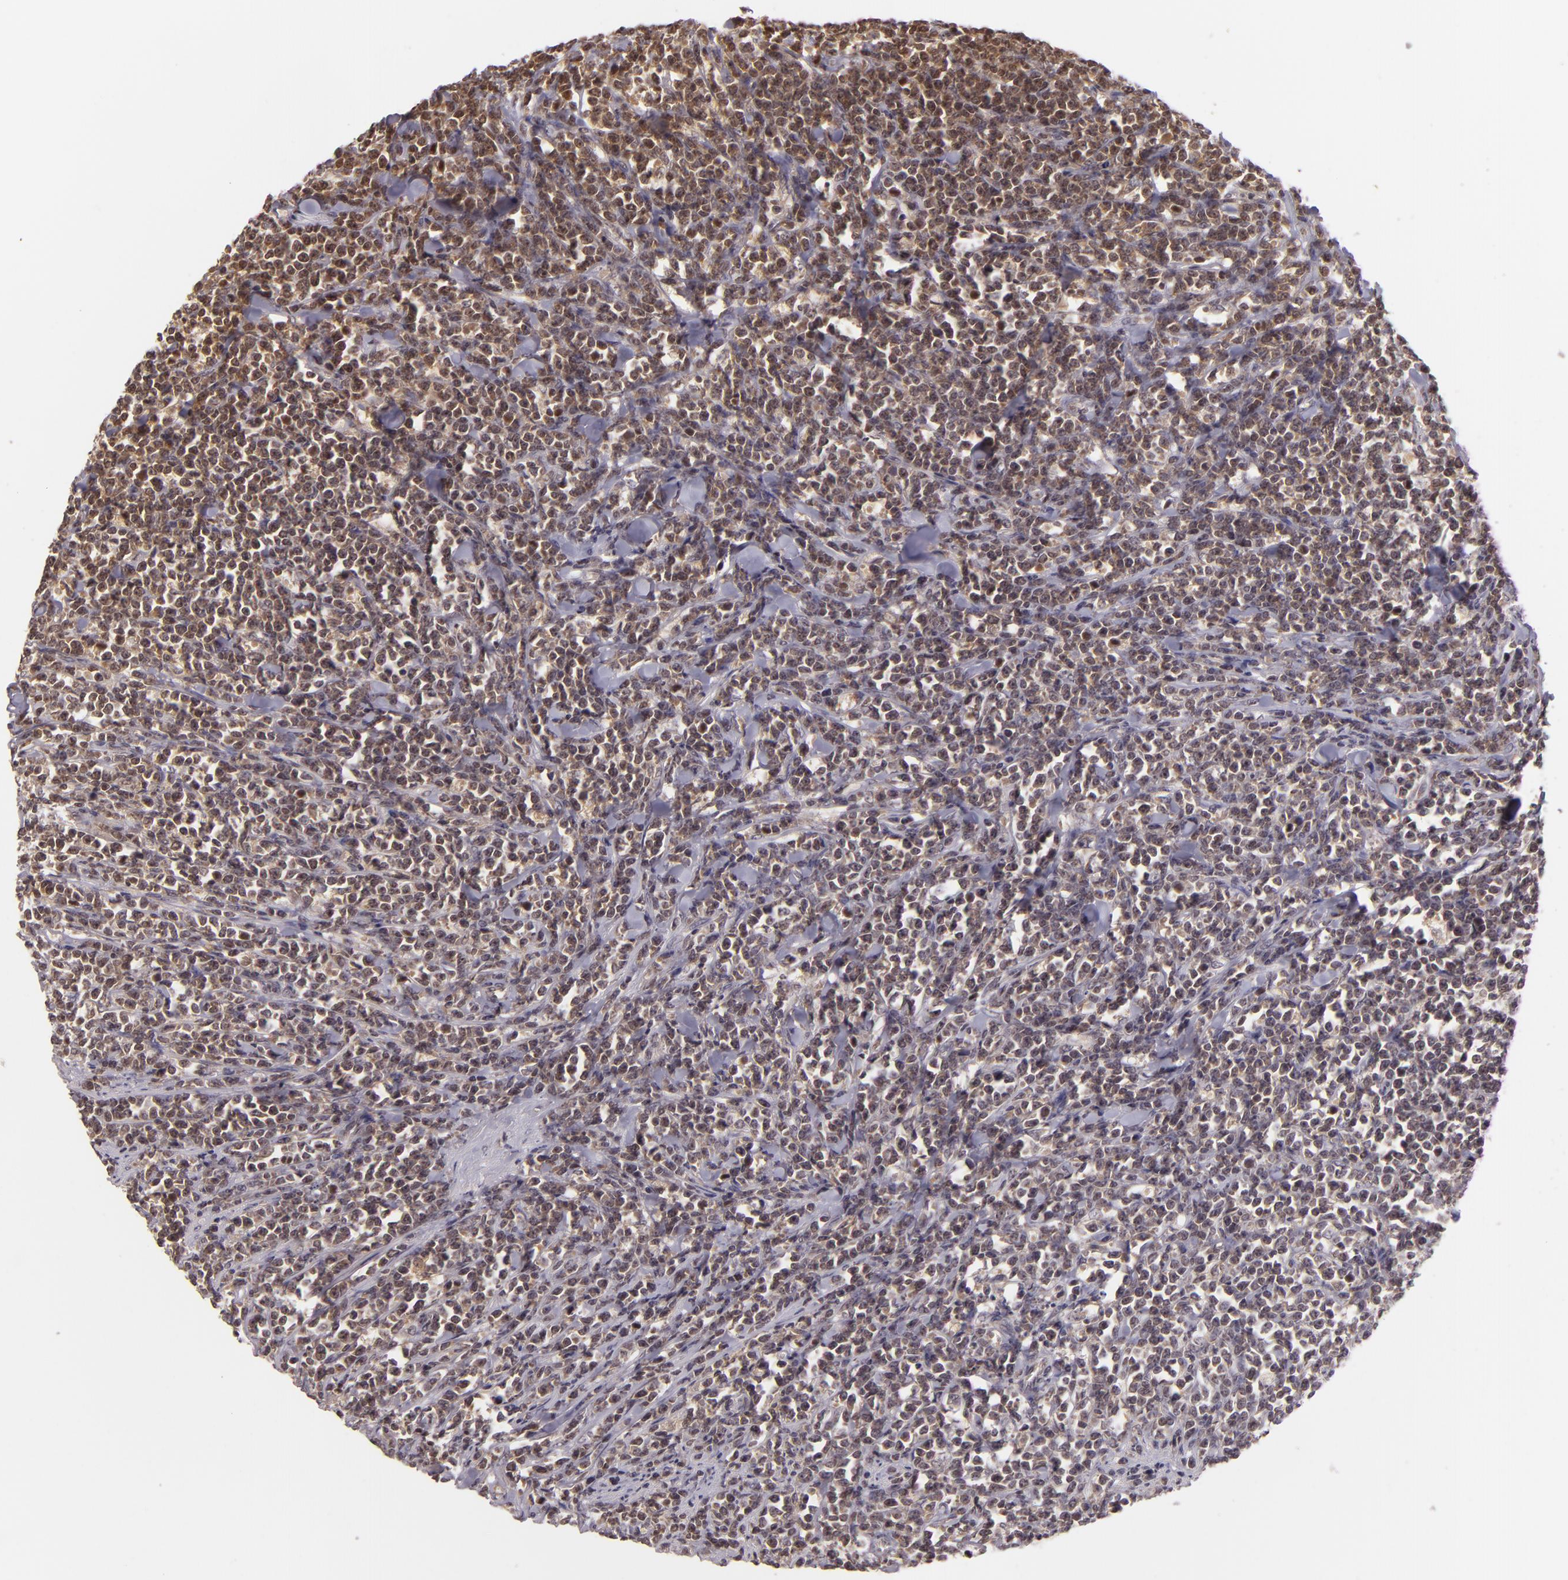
{"staining": {"intensity": "weak", "quantity": ">75%", "location": "cytoplasmic/membranous"}, "tissue": "lymphoma", "cell_type": "Tumor cells", "image_type": "cancer", "snomed": [{"axis": "morphology", "description": "Malignant lymphoma, non-Hodgkin's type, High grade"}, {"axis": "topography", "description": "Small intestine"}, {"axis": "topography", "description": "Colon"}], "caption": "Protein positivity by immunohistochemistry (IHC) exhibits weak cytoplasmic/membranous expression in approximately >75% of tumor cells in lymphoma.", "gene": "CASP8", "patient": {"sex": "male", "age": 8}}